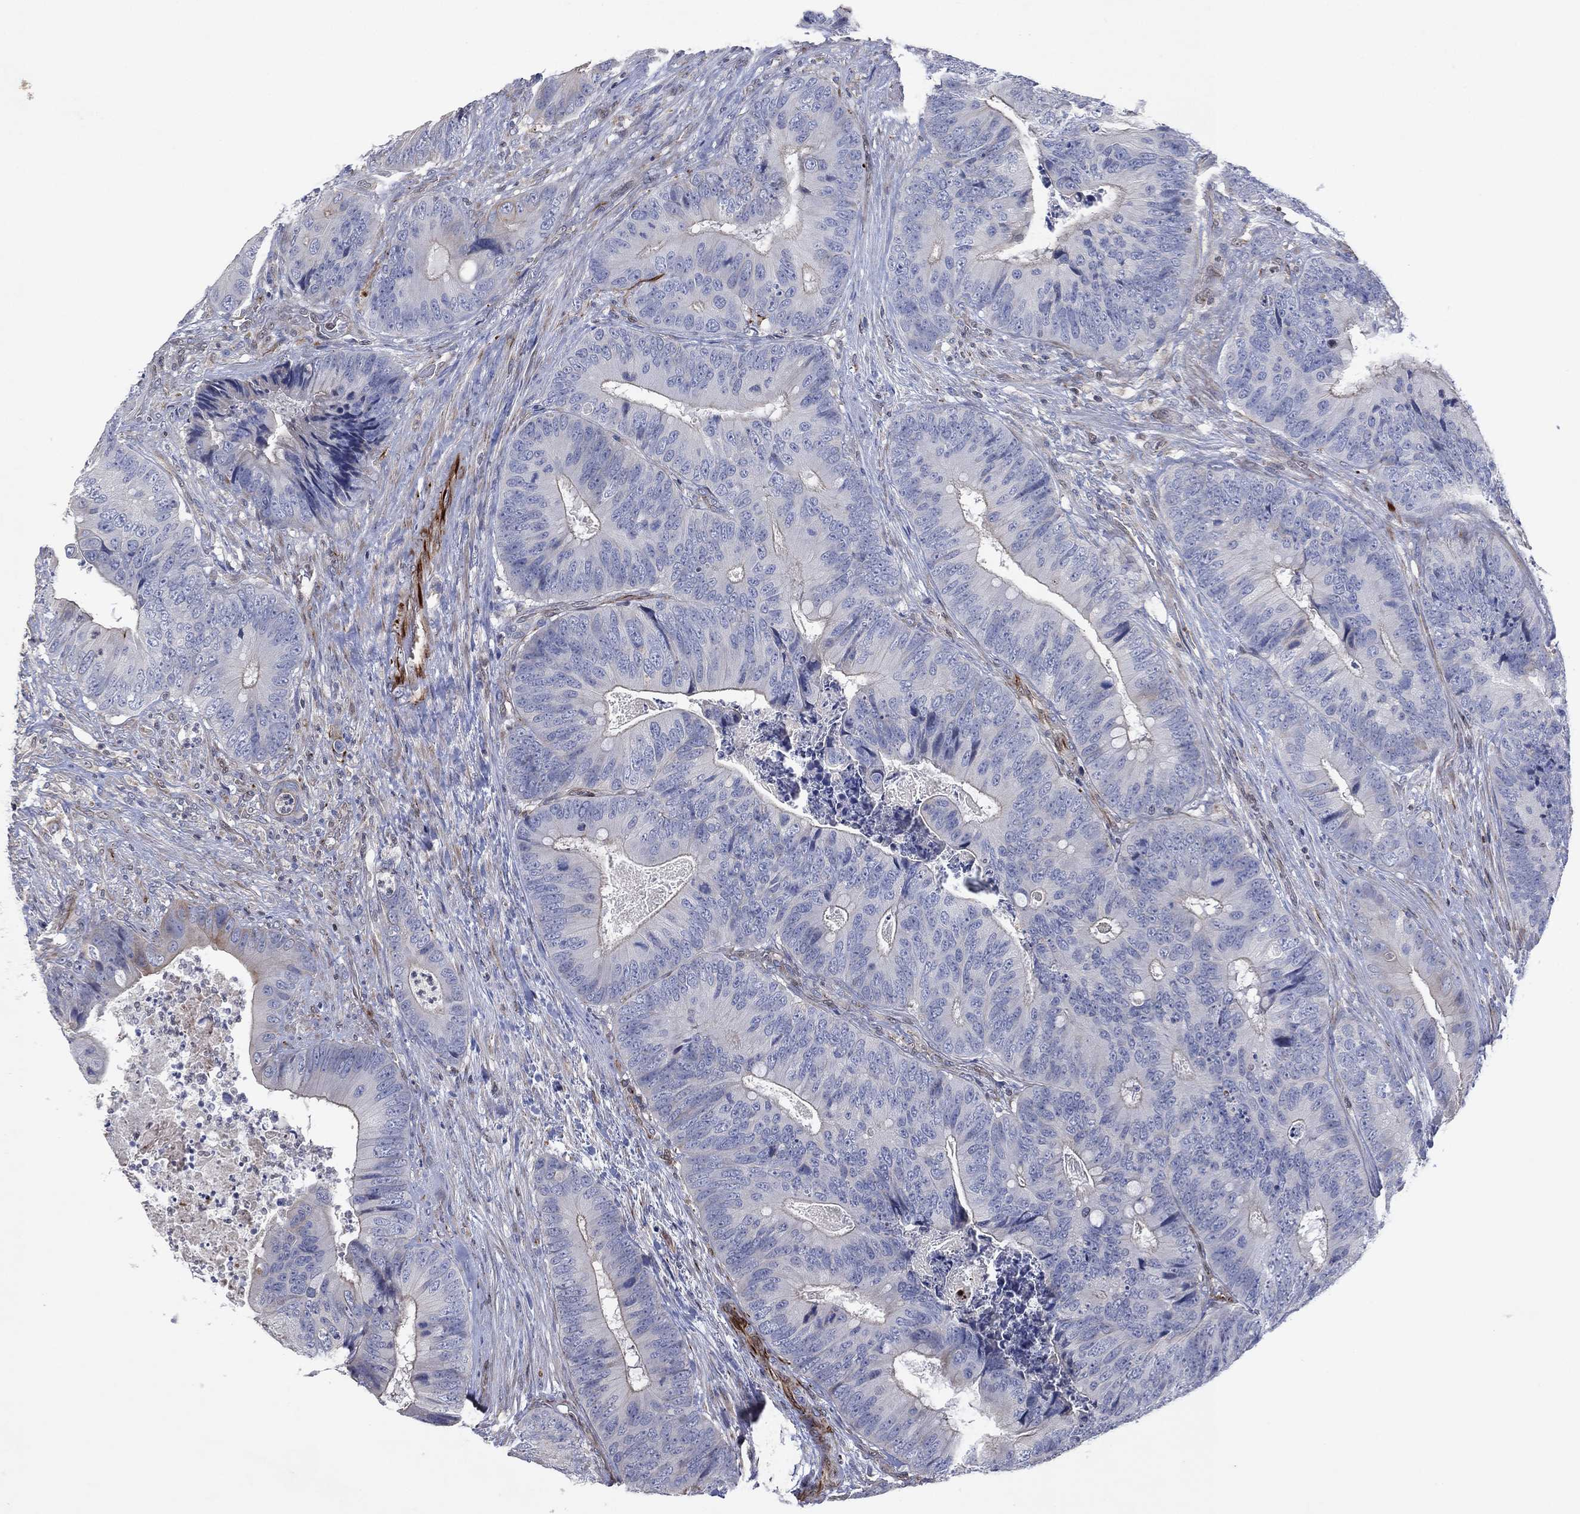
{"staining": {"intensity": "negative", "quantity": "none", "location": "none"}, "tissue": "colorectal cancer", "cell_type": "Tumor cells", "image_type": "cancer", "snomed": [{"axis": "morphology", "description": "Adenocarcinoma, NOS"}, {"axis": "topography", "description": "Colon"}], "caption": "Immunohistochemistry (IHC) histopathology image of adenocarcinoma (colorectal) stained for a protein (brown), which displays no staining in tumor cells. (IHC, brightfield microscopy, high magnification).", "gene": "FLI1", "patient": {"sex": "male", "age": 84}}